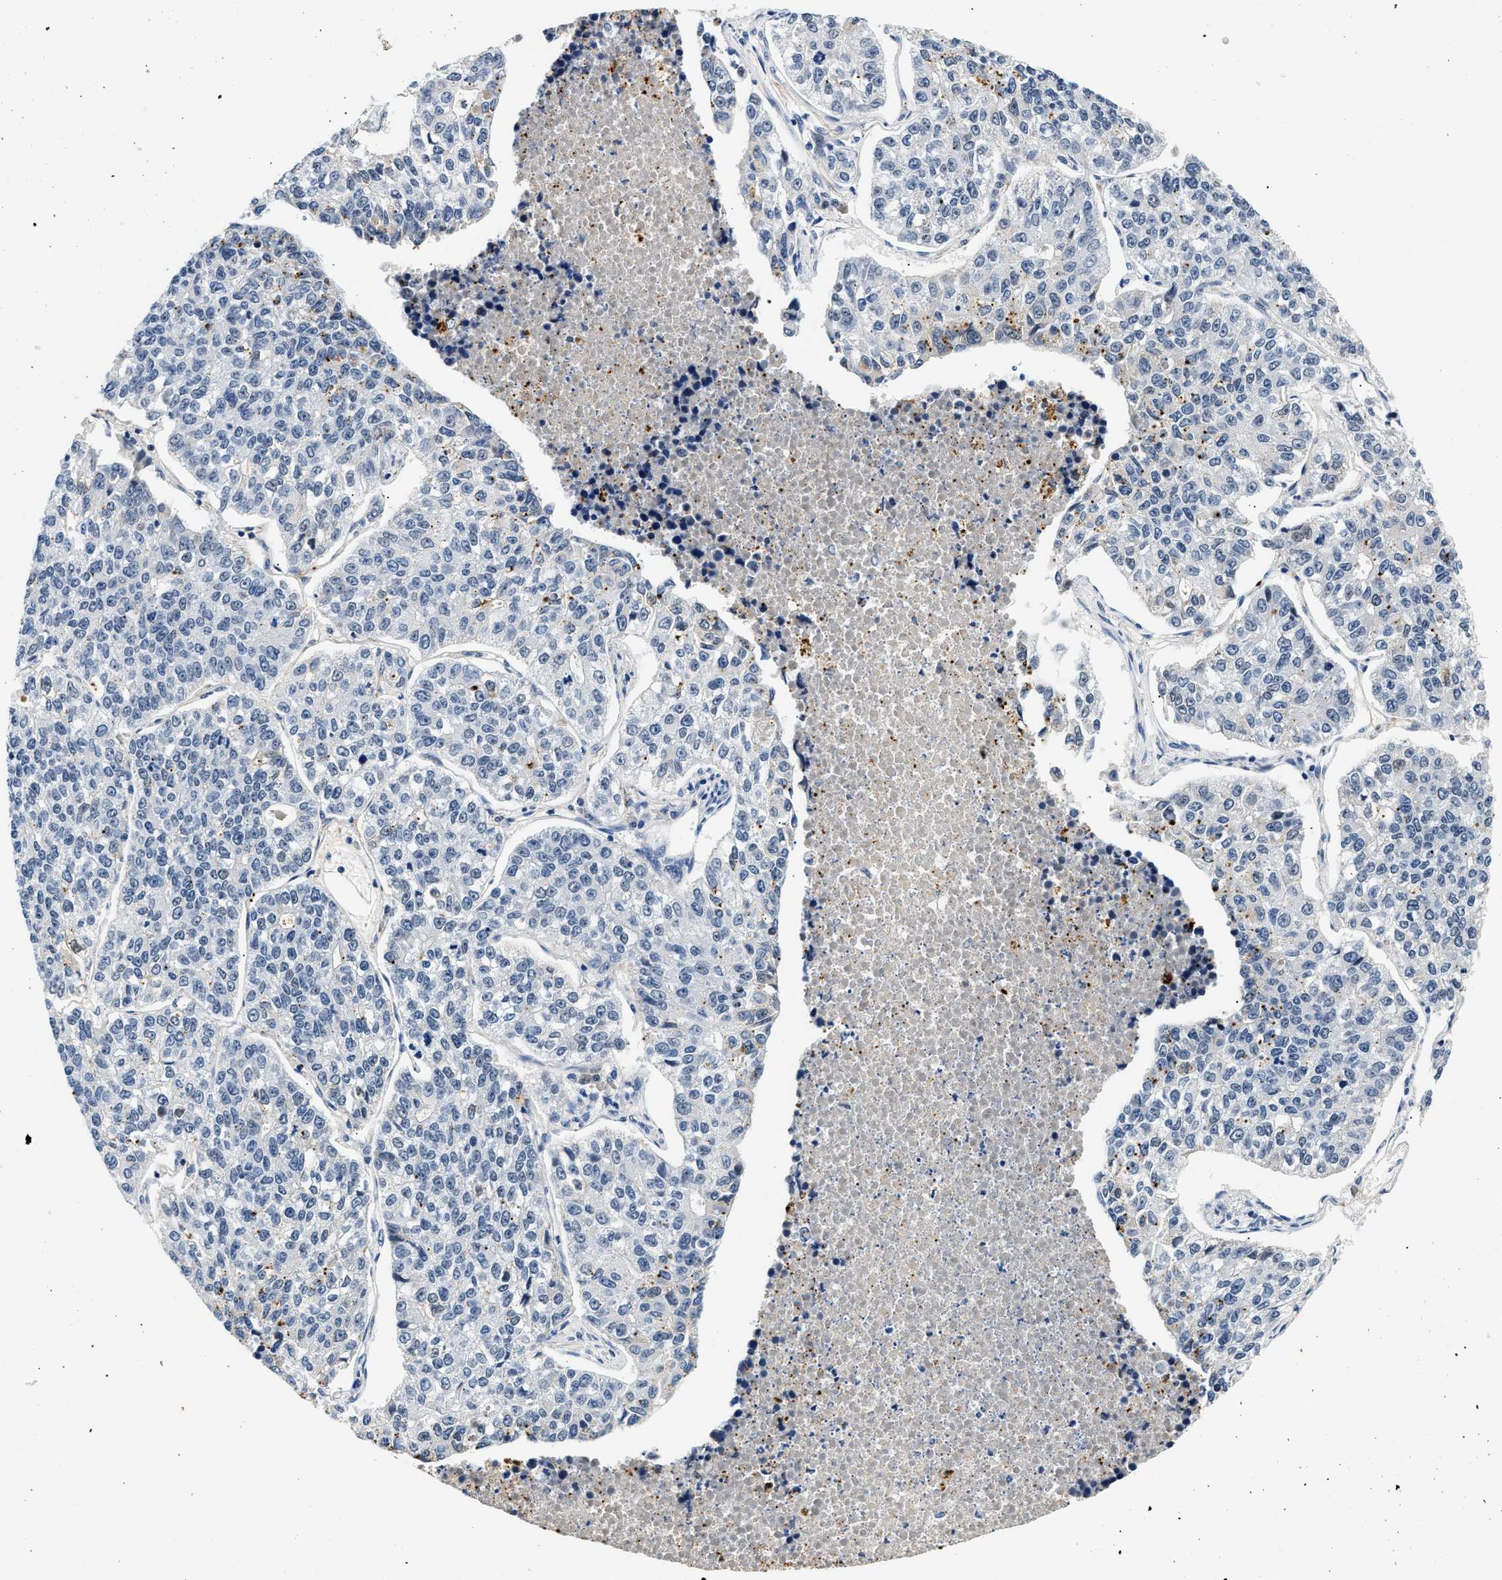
{"staining": {"intensity": "negative", "quantity": "none", "location": "none"}, "tissue": "lung cancer", "cell_type": "Tumor cells", "image_type": "cancer", "snomed": [{"axis": "morphology", "description": "Adenocarcinoma, NOS"}, {"axis": "topography", "description": "Lung"}], "caption": "The photomicrograph exhibits no staining of tumor cells in lung adenocarcinoma.", "gene": "MED22", "patient": {"sex": "male", "age": 49}}